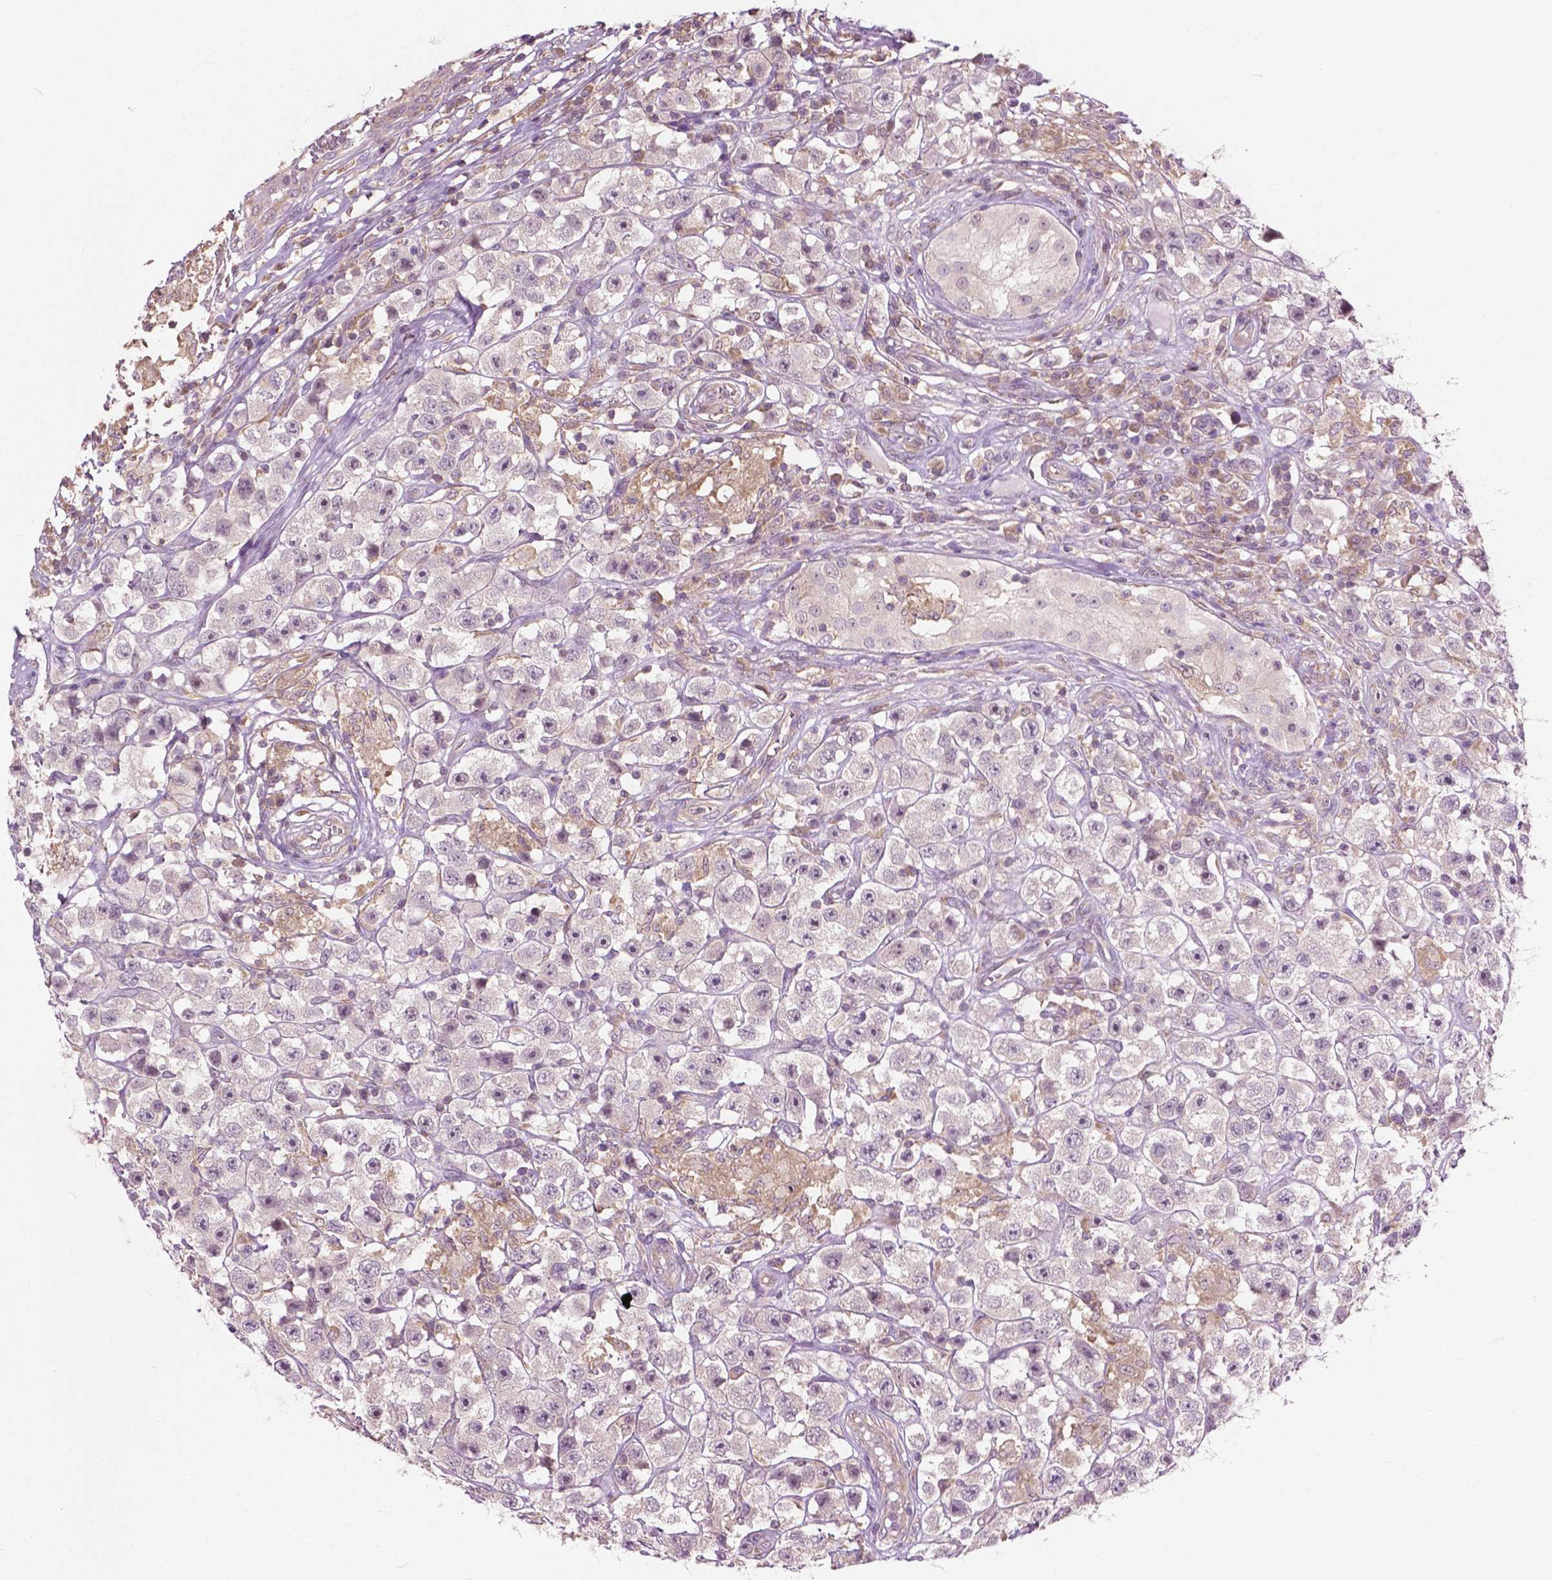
{"staining": {"intensity": "negative", "quantity": "none", "location": "none"}, "tissue": "testis cancer", "cell_type": "Tumor cells", "image_type": "cancer", "snomed": [{"axis": "morphology", "description": "Seminoma, NOS"}, {"axis": "topography", "description": "Testis"}], "caption": "Image shows no protein positivity in tumor cells of seminoma (testis) tissue.", "gene": "MZT1", "patient": {"sex": "male", "age": 45}}